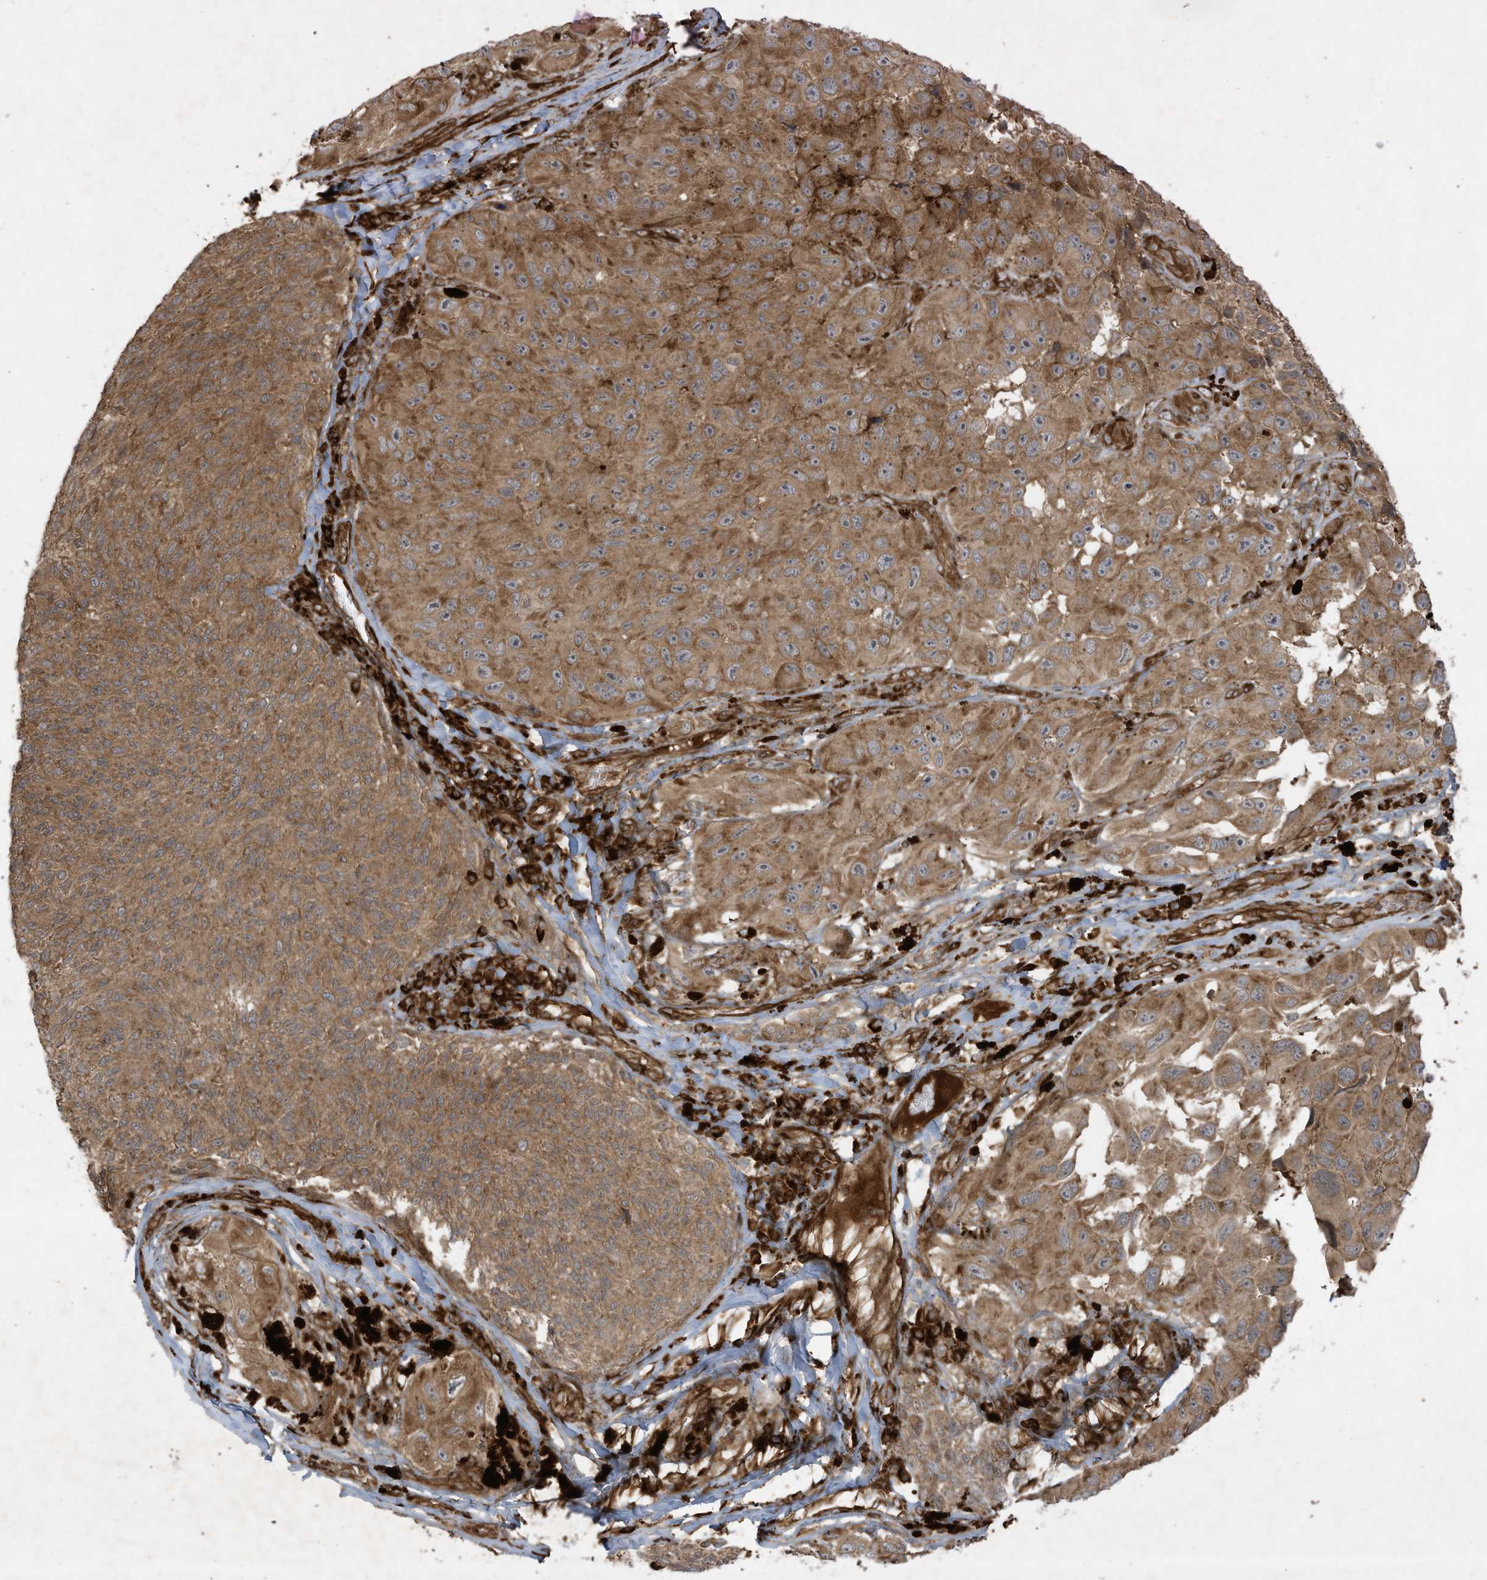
{"staining": {"intensity": "moderate", "quantity": ">75%", "location": "cytoplasmic/membranous"}, "tissue": "melanoma", "cell_type": "Tumor cells", "image_type": "cancer", "snomed": [{"axis": "morphology", "description": "Malignant melanoma, NOS"}, {"axis": "topography", "description": "Skin"}], "caption": "The image shows a brown stain indicating the presence of a protein in the cytoplasmic/membranous of tumor cells in malignant melanoma.", "gene": "DDIT4", "patient": {"sex": "female", "age": 73}}